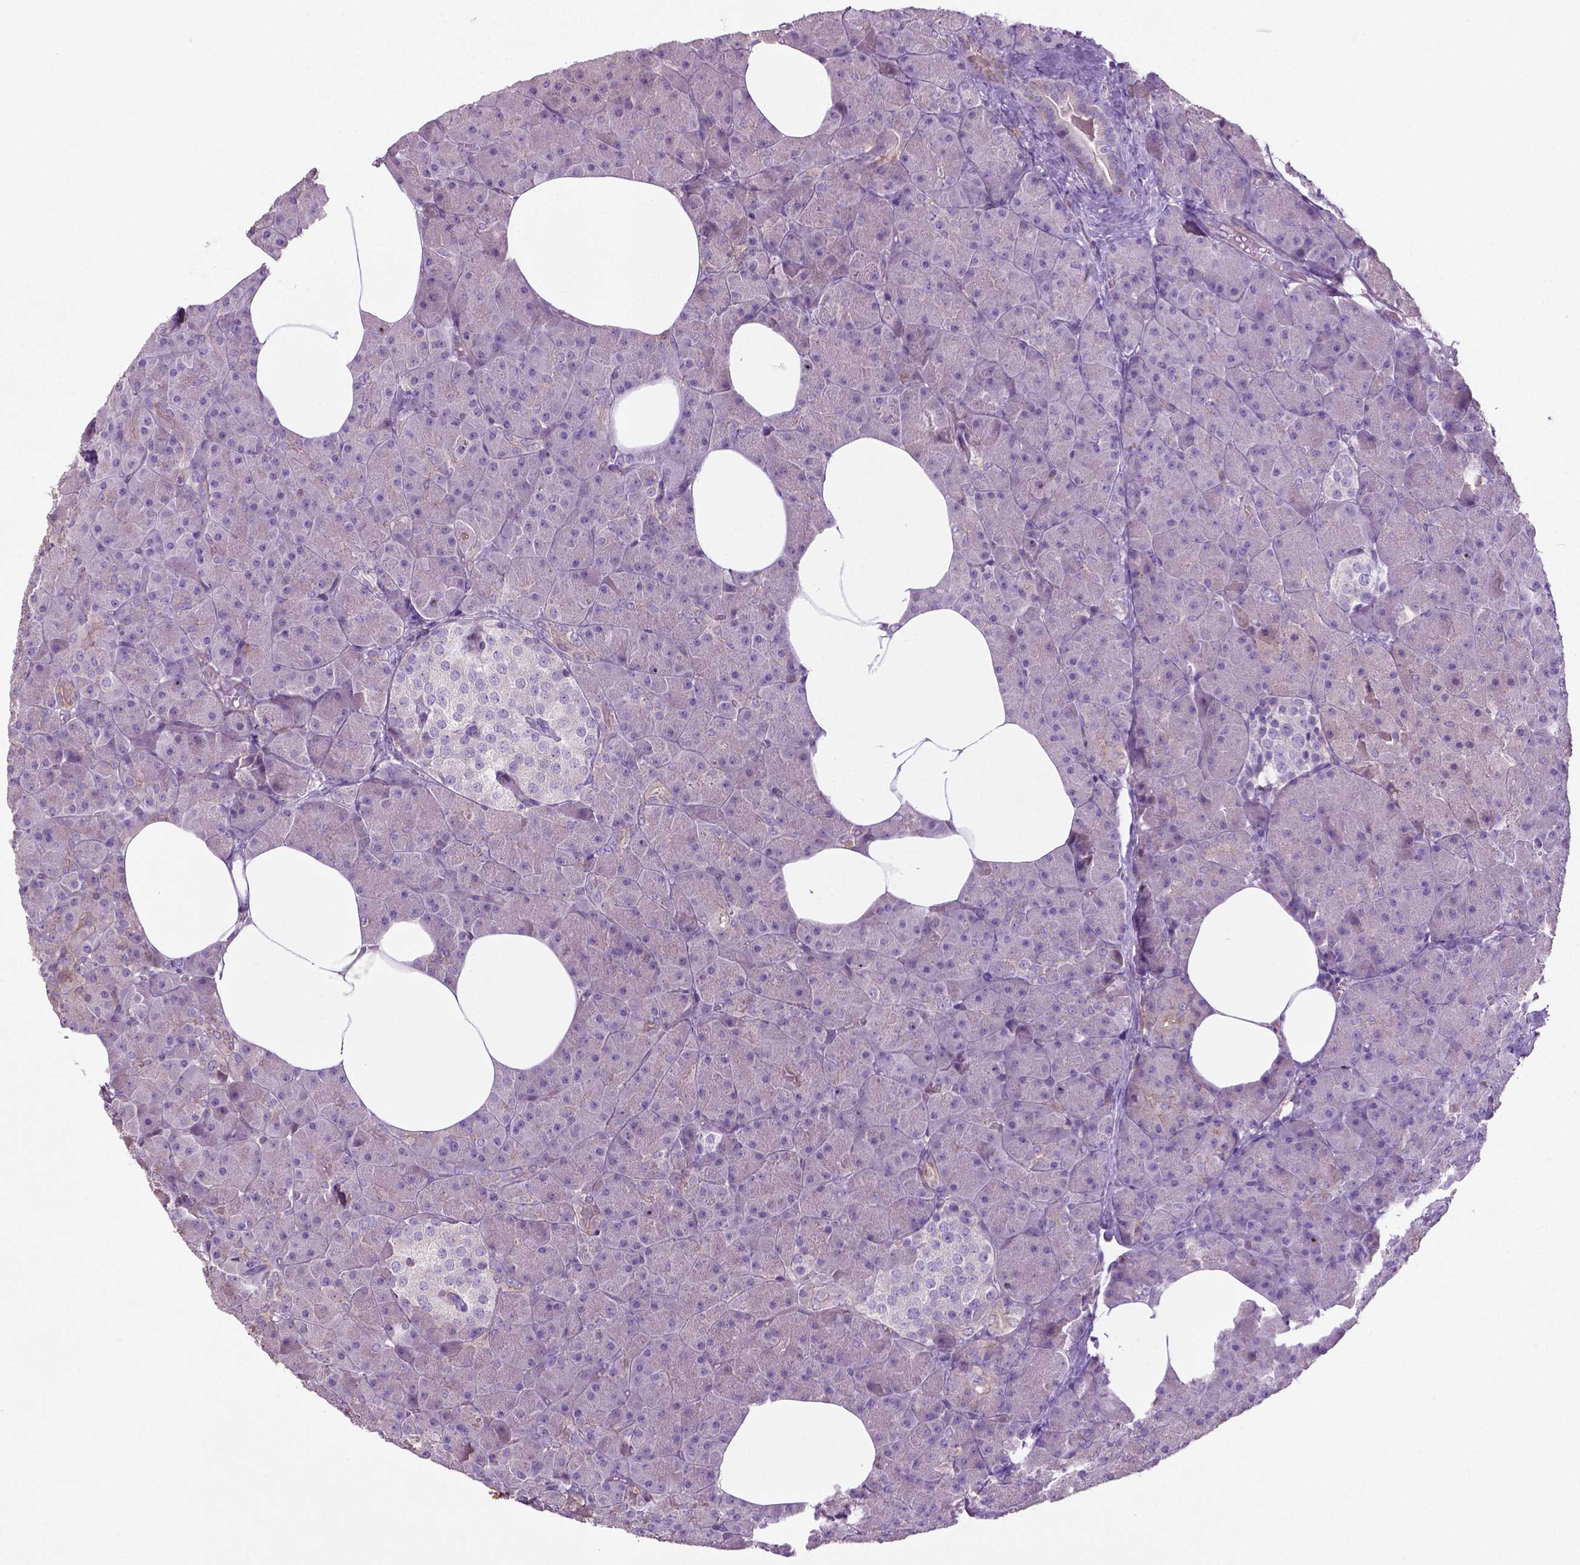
{"staining": {"intensity": "negative", "quantity": "none", "location": "none"}, "tissue": "pancreas", "cell_type": "Exocrine glandular cells", "image_type": "normal", "snomed": [{"axis": "morphology", "description": "Normal tissue, NOS"}, {"axis": "topography", "description": "Pancreas"}], "caption": "DAB immunohistochemical staining of unremarkable human pancreas displays no significant positivity in exocrine glandular cells.", "gene": "BMP4", "patient": {"sex": "female", "age": 45}}